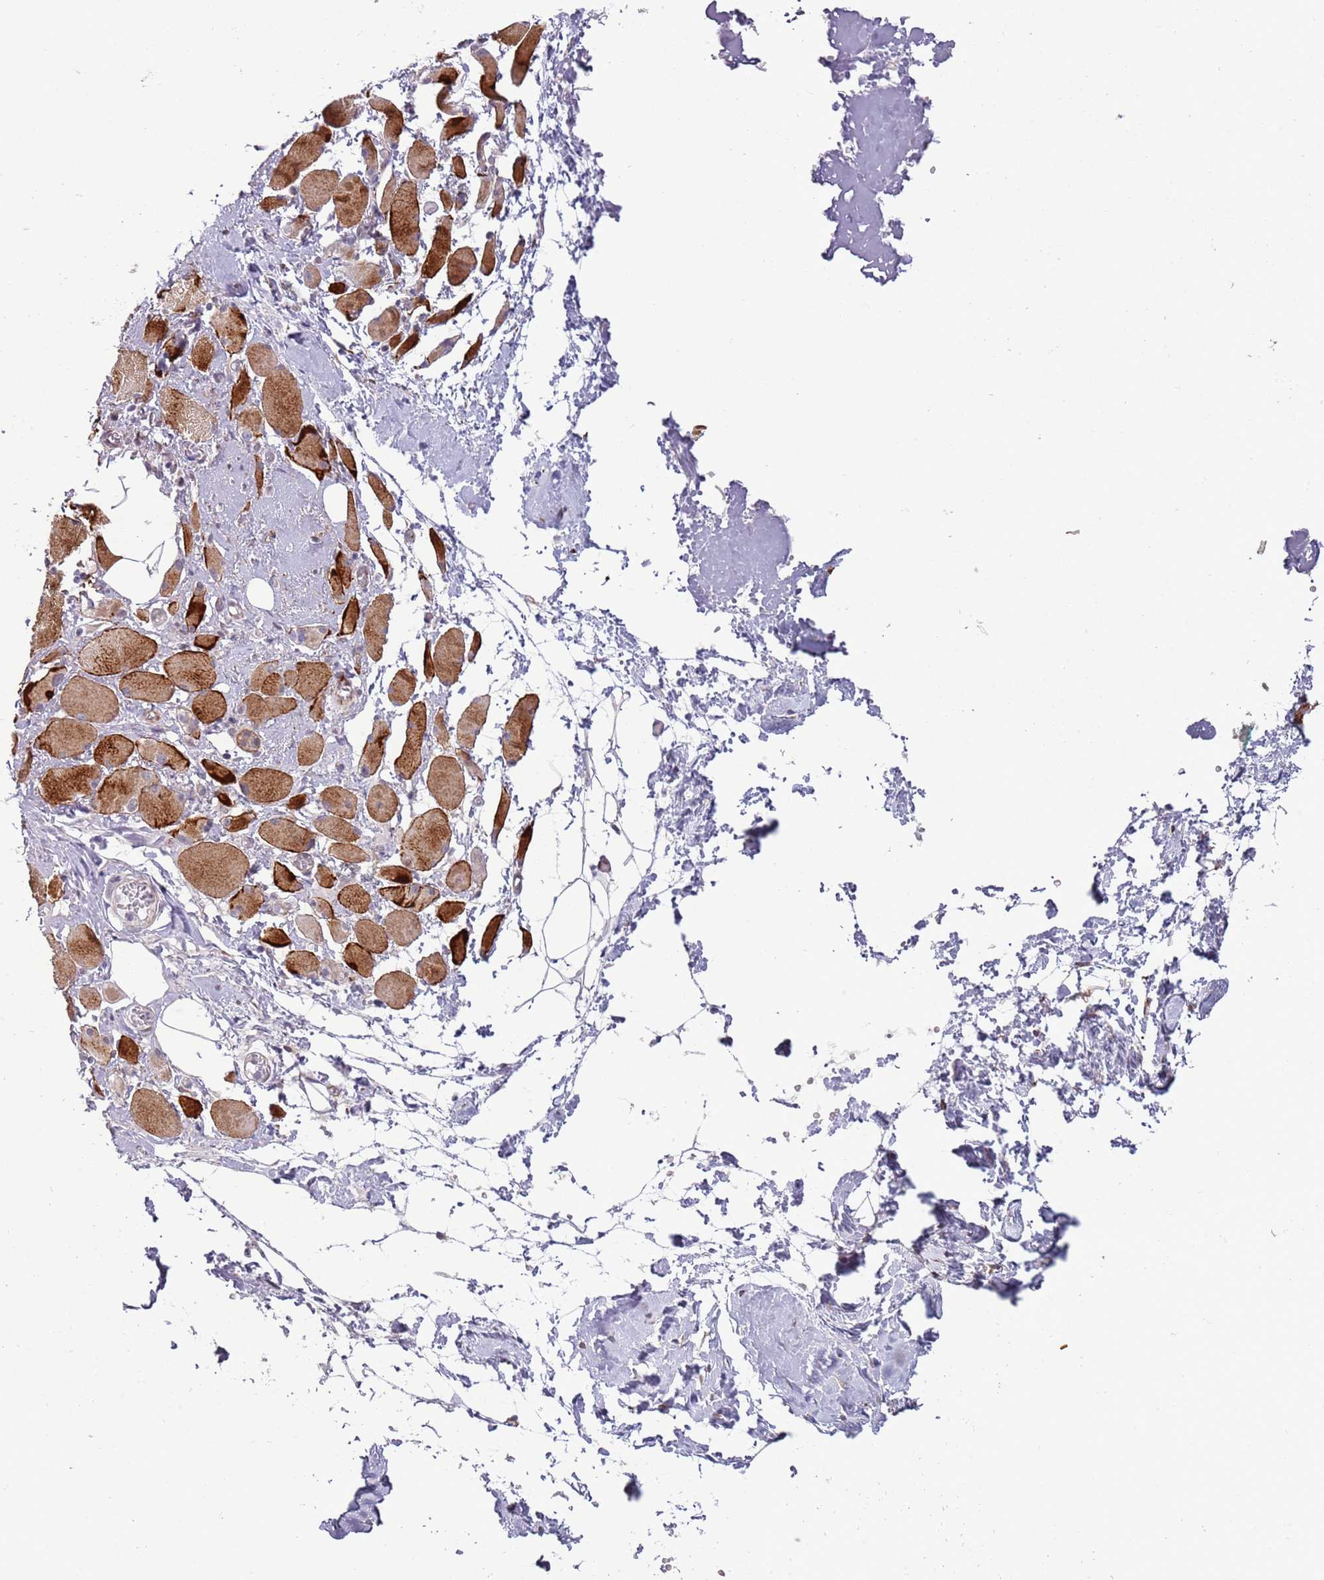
{"staining": {"intensity": "moderate", "quantity": "25%-75%", "location": "cytoplasmic/membranous"}, "tissue": "skeletal muscle", "cell_type": "Myocytes", "image_type": "normal", "snomed": [{"axis": "morphology", "description": "Normal tissue, NOS"}, {"axis": "morphology", "description": "Basal cell carcinoma"}, {"axis": "topography", "description": "Skeletal muscle"}], "caption": "Brown immunohistochemical staining in benign human skeletal muscle reveals moderate cytoplasmic/membranous positivity in approximately 25%-75% of myocytes.", "gene": "ENSG00000271254", "patient": {"sex": "female", "age": 64}}